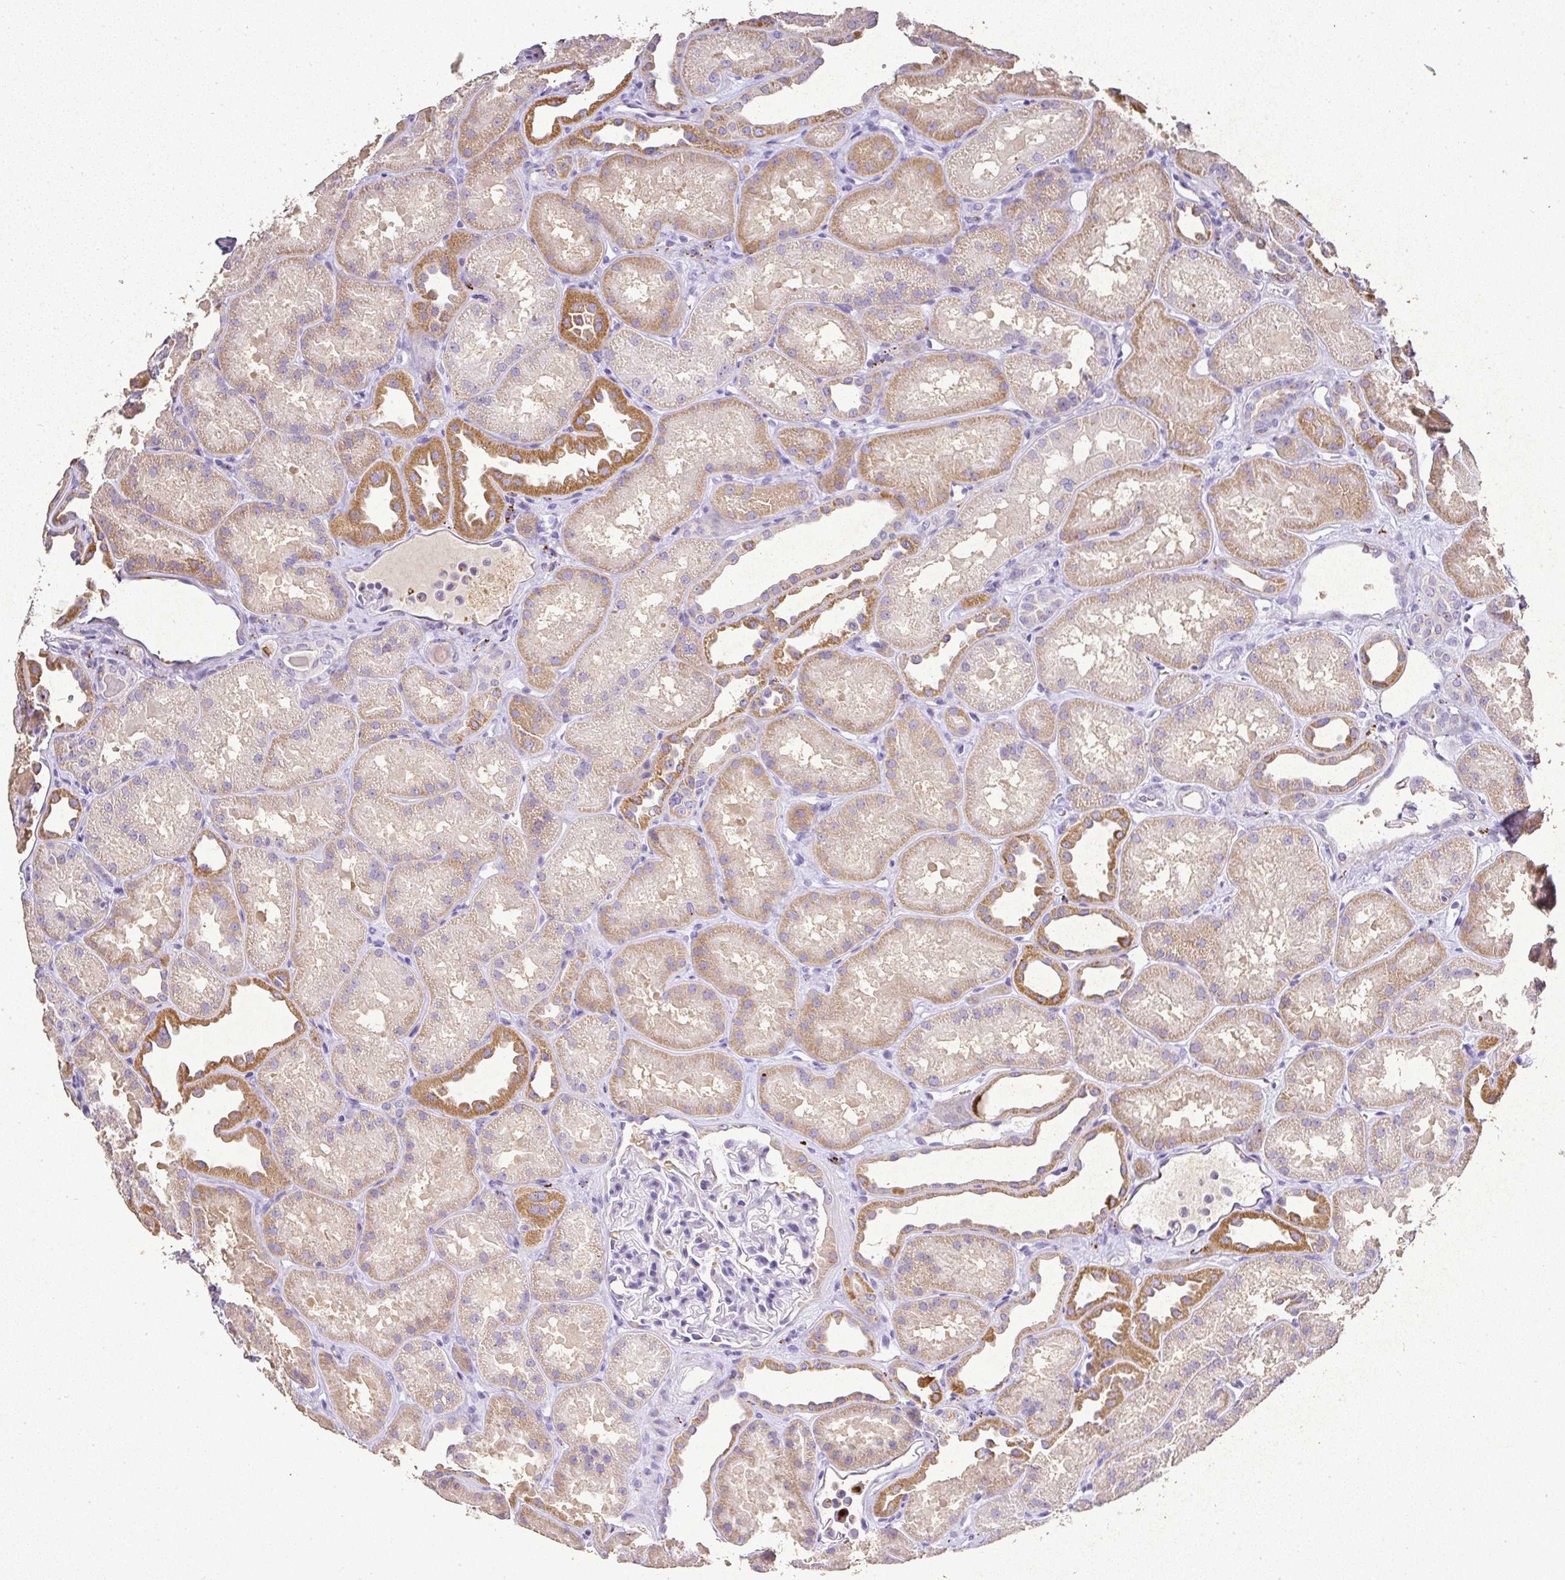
{"staining": {"intensity": "negative", "quantity": "none", "location": "none"}, "tissue": "kidney", "cell_type": "Cells in glomeruli", "image_type": "normal", "snomed": [{"axis": "morphology", "description": "Normal tissue, NOS"}, {"axis": "topography", "description": "Kidney"}], "caption": "Immunohistochemistry photomicrograph of unremarkable human kidney stained for a protein (brown), which shows no expression in cells in glomeruli.", "gene": "RPS2", "patient": {"sex": "male", "age": 61}}